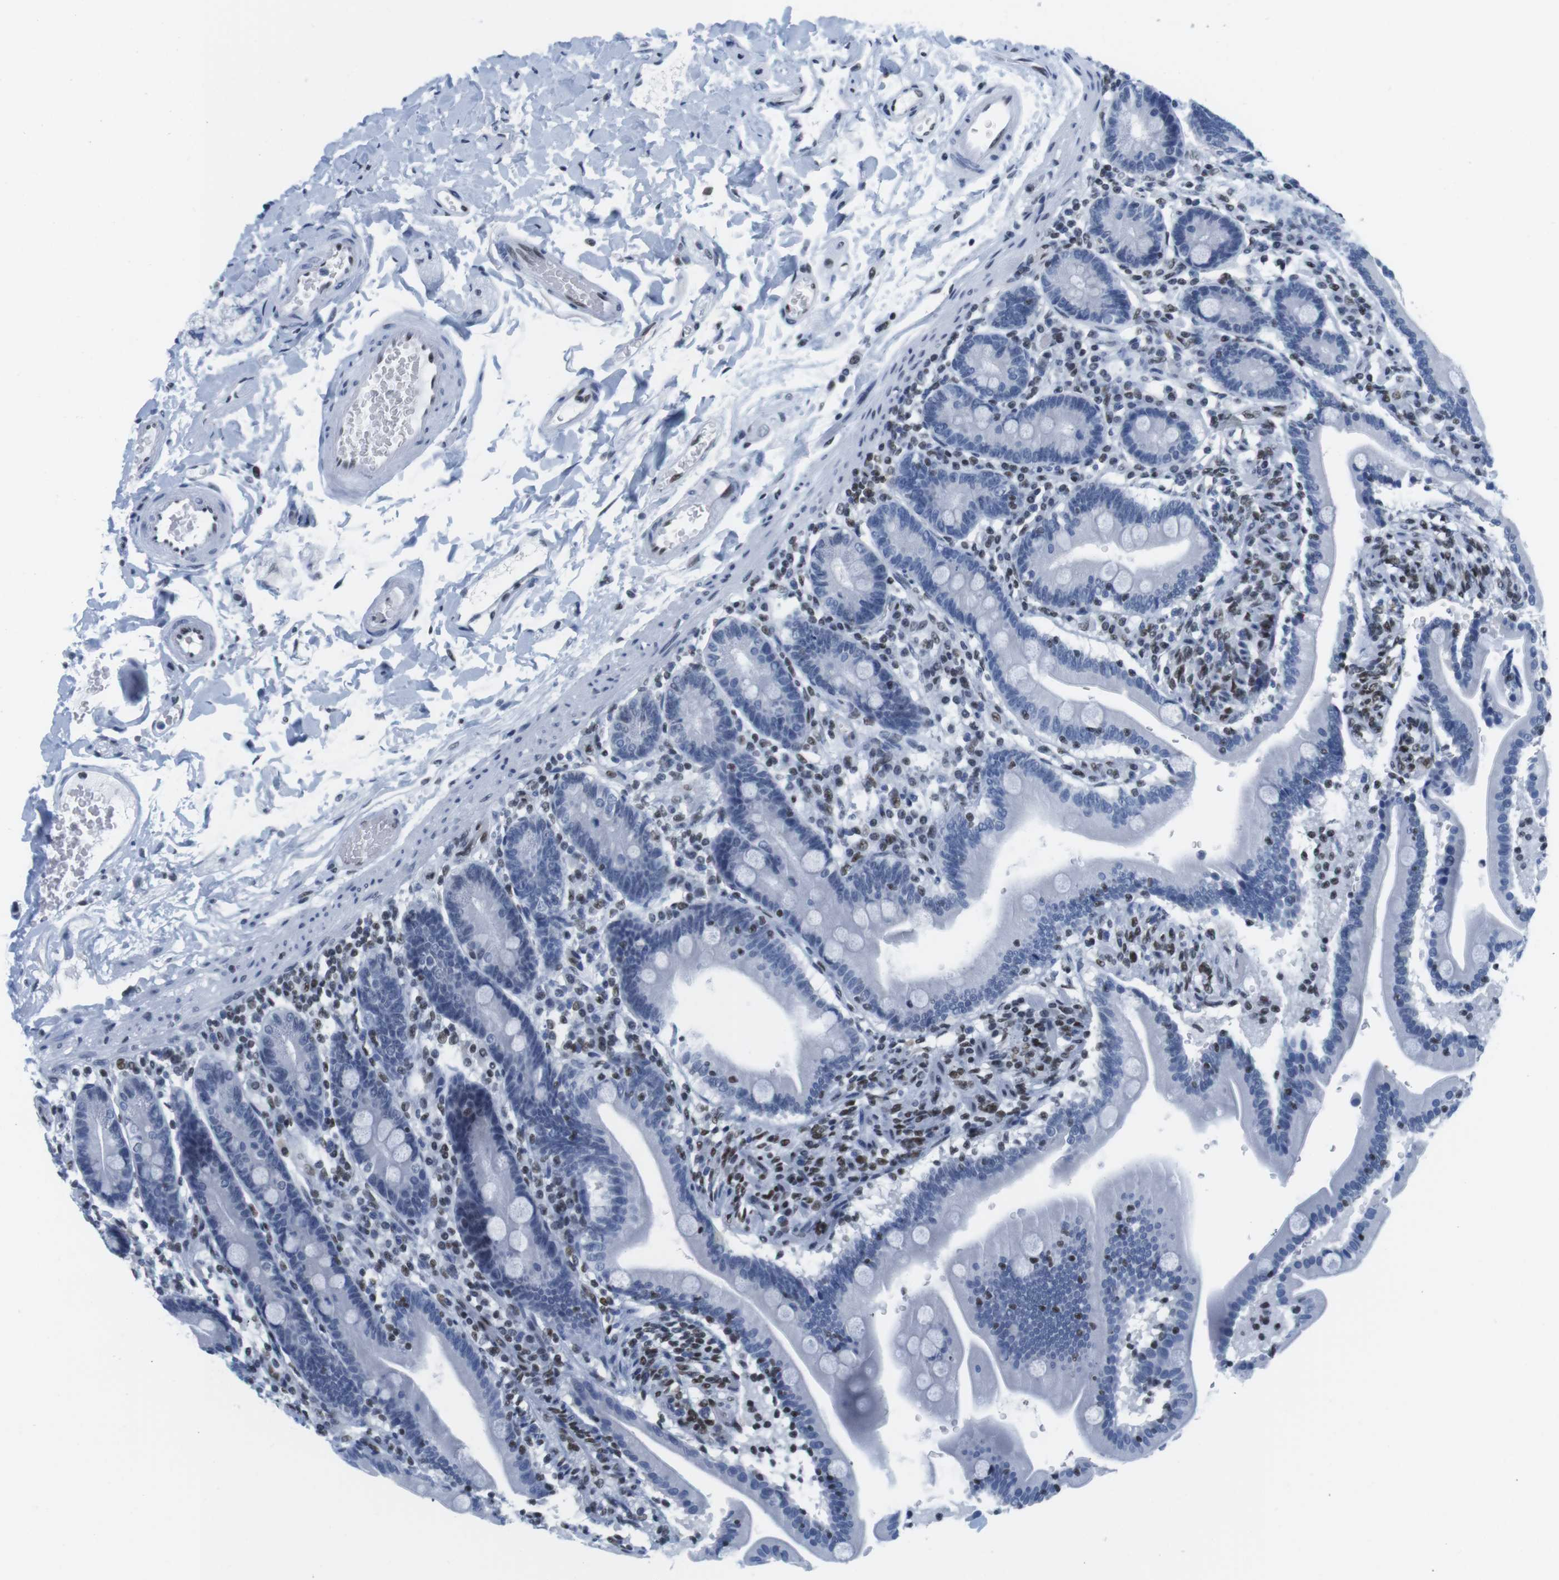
{"staining": {"intensity": "negative", "quantity": "none", "location": "none"}, "tissue": "duodenum", "cell_type": "Glandular cells", "image_type": "normal", "snomed": [{"axis": "morphology", "description": "Normal tissue, NOS"}, {"axis": "topography", "description": "Duodenum"}], "caption": "The photomicrograph shows no staining of glandular cells in normal duodenum.", "gene": "IFI16", "patient": {"sex": "male", "age": 54}}